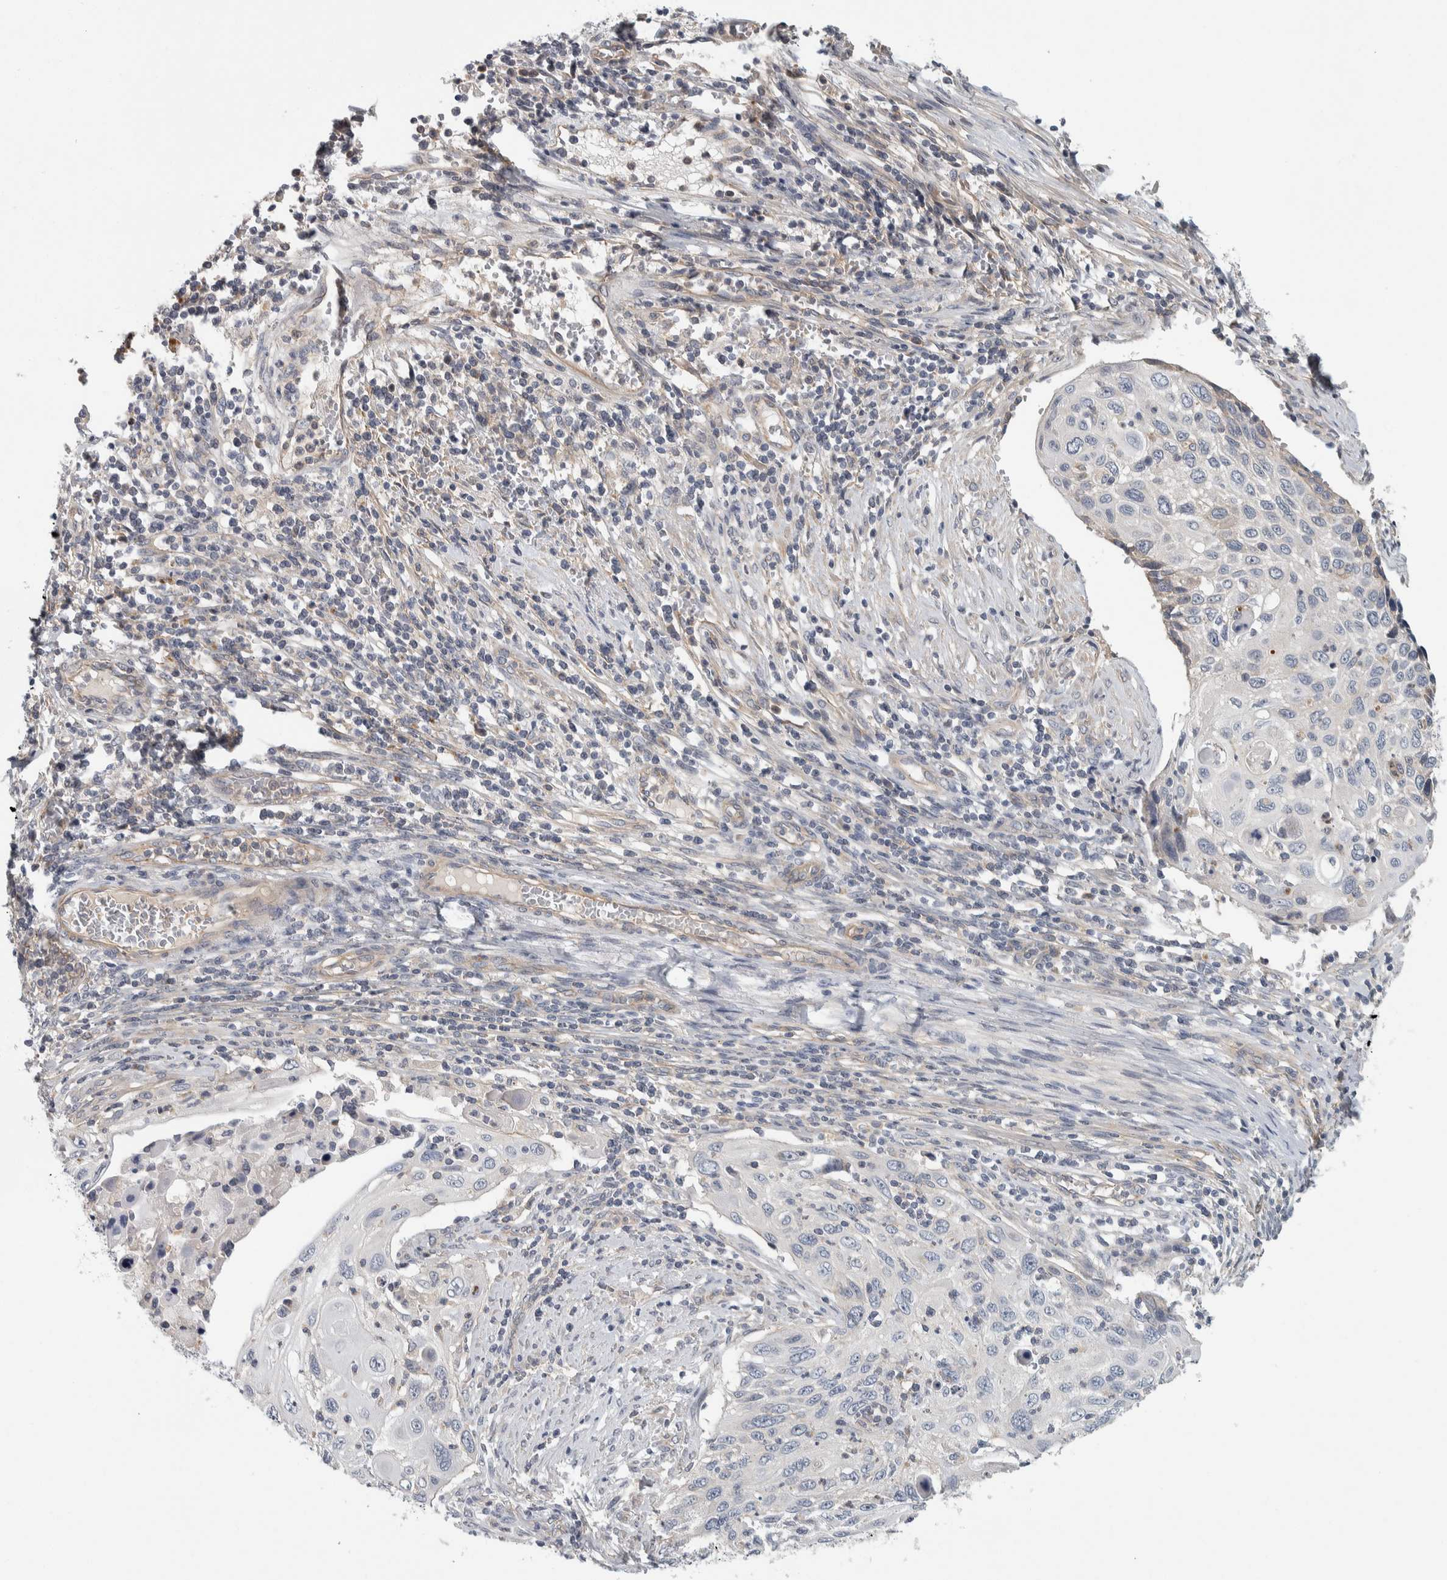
{"staining": {"intensity": "negative", "quantity": "none", "location": "none"}, "tissue": "cervical cancer", "cell_type": "Tumor cells", "image_type": "cancer", "snomed": [{"axis": "morphology", "description": "Squamous cell carcinoma, NOS"}, {"axis": "topography", "description": "Cervix"}], "caption": "This is a histopathology image of IHC staining of cervical cancer, which shows no staining in tumor cells.", "gene": "KCNJ3", "patient": {"sex": "female", "age": 70}}